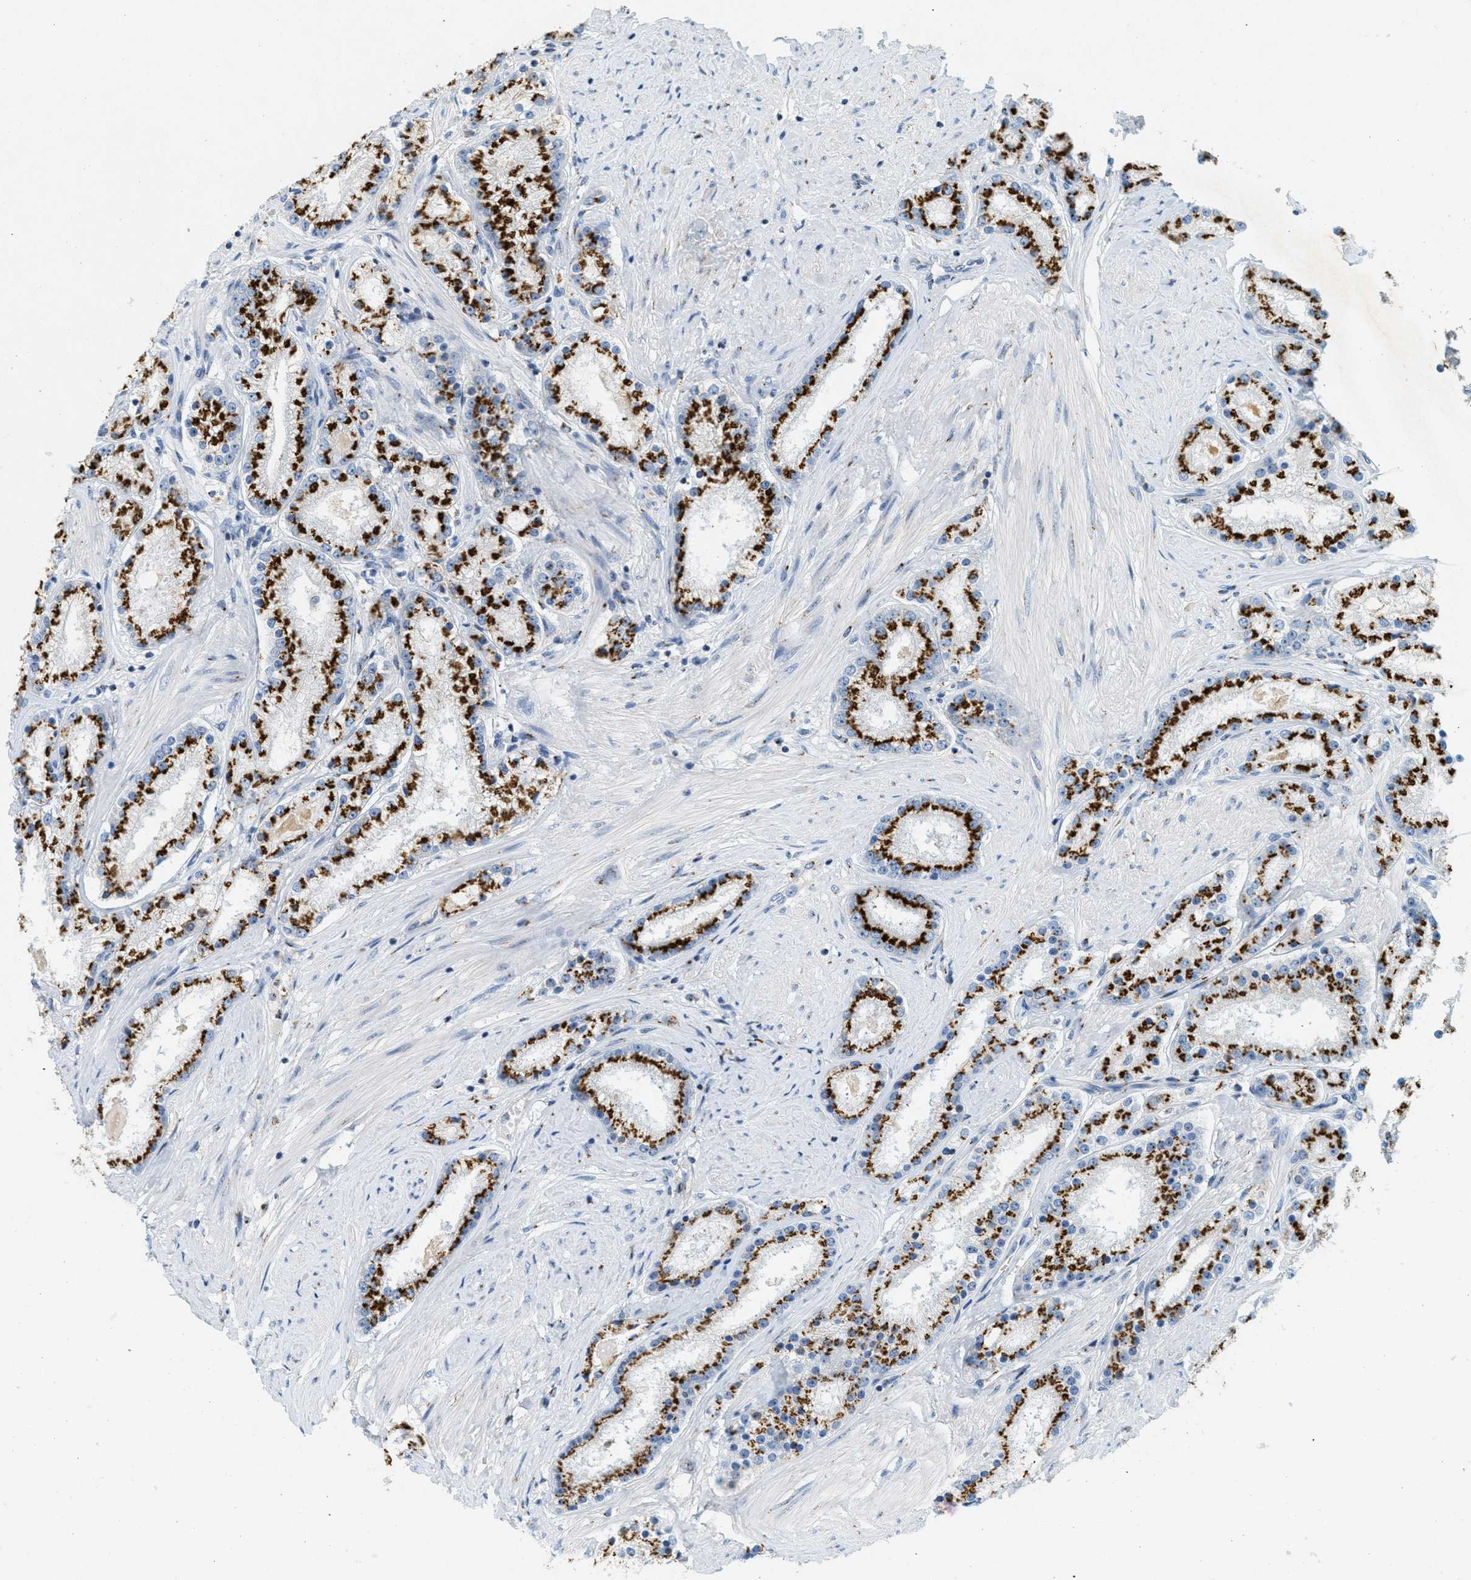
{"staining": {"intensity": "strong", "quantity": ">75%", "location": "cytoplasmic/membranous"}, "tissue": "prostate cancer", "cell_type": "Tumor cells", "image_type": "cancer", "snomed": [{"axis": "morphology", "description": "Adenocarcinoma, Low grade"}, {"axis": "topography", "description": "Prostate"}], "caption": "Immunohistochemical staining of prostate cancer exhibits high levels of strong cytoplasmic/membranous protein positivity in about >75% of tumor cells.", "gene": "ENTPD4", "patient": {"sex": "male", "age": 63}}